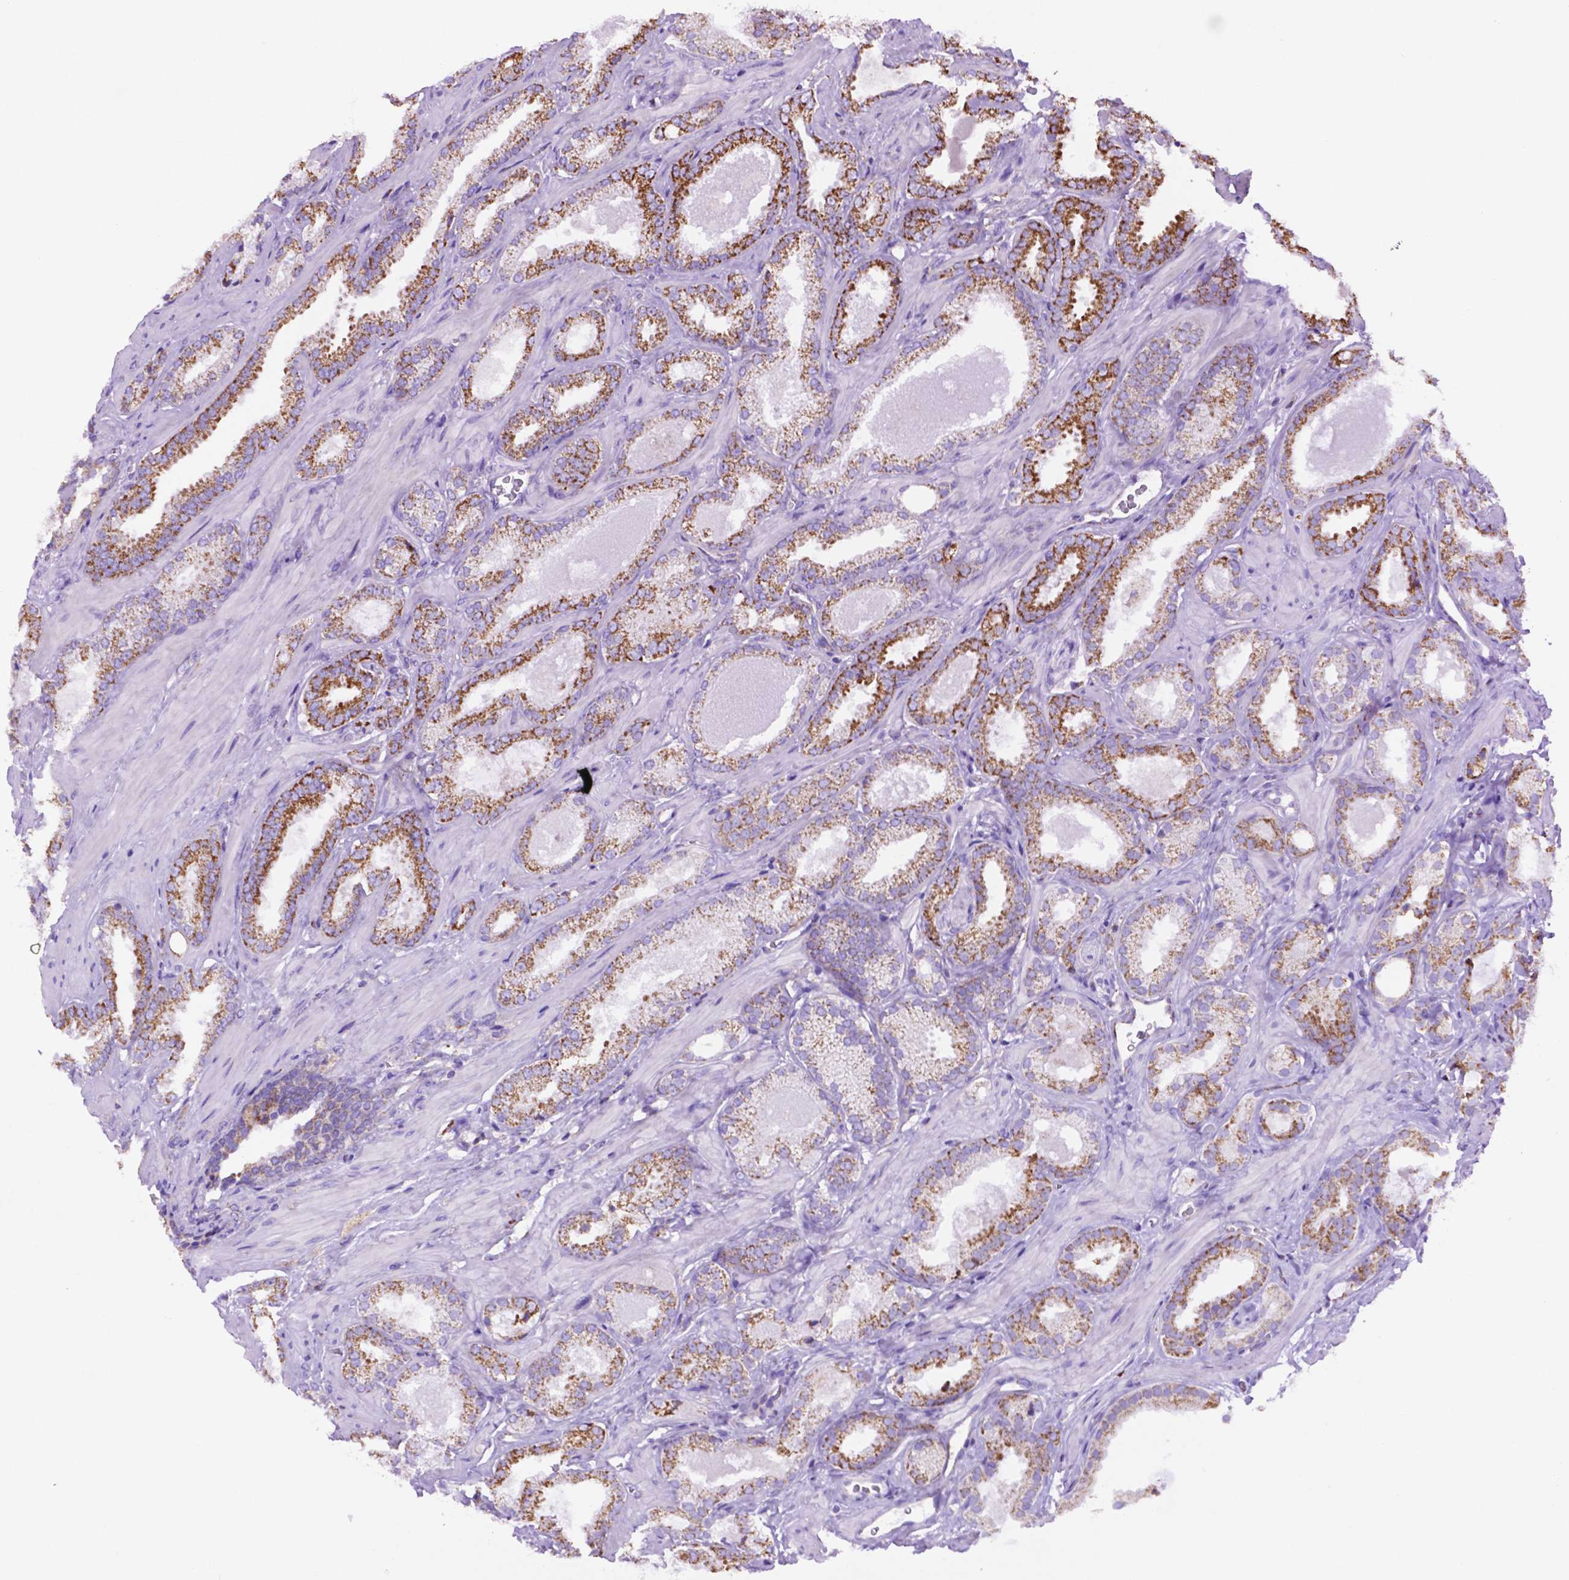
{"staining": {"intensity": "strong", "quantity": "25%-75%", "location": "cytoplasmic/membranous"}, "tissue": "prostate cancer", "cell_type": "Tumor cells", "image_type": "cancer", "snomed": [{"axis": "morphology", "description": "Adenocarcinoma, Low grade"}, {"axis": "topography", "description": "Prostate"}], "caption": "Immunohistochemical staining of prostate adenocarcinoma (low-grade) reveals high levels of strong cytoplasmic/membranous protein positivity in about 25%-75% of tumor cells. (IHC, brightfield microscopy, high magnification).", "gene": "GDPD5", "patient": {"sex": "male", "age": 62}}